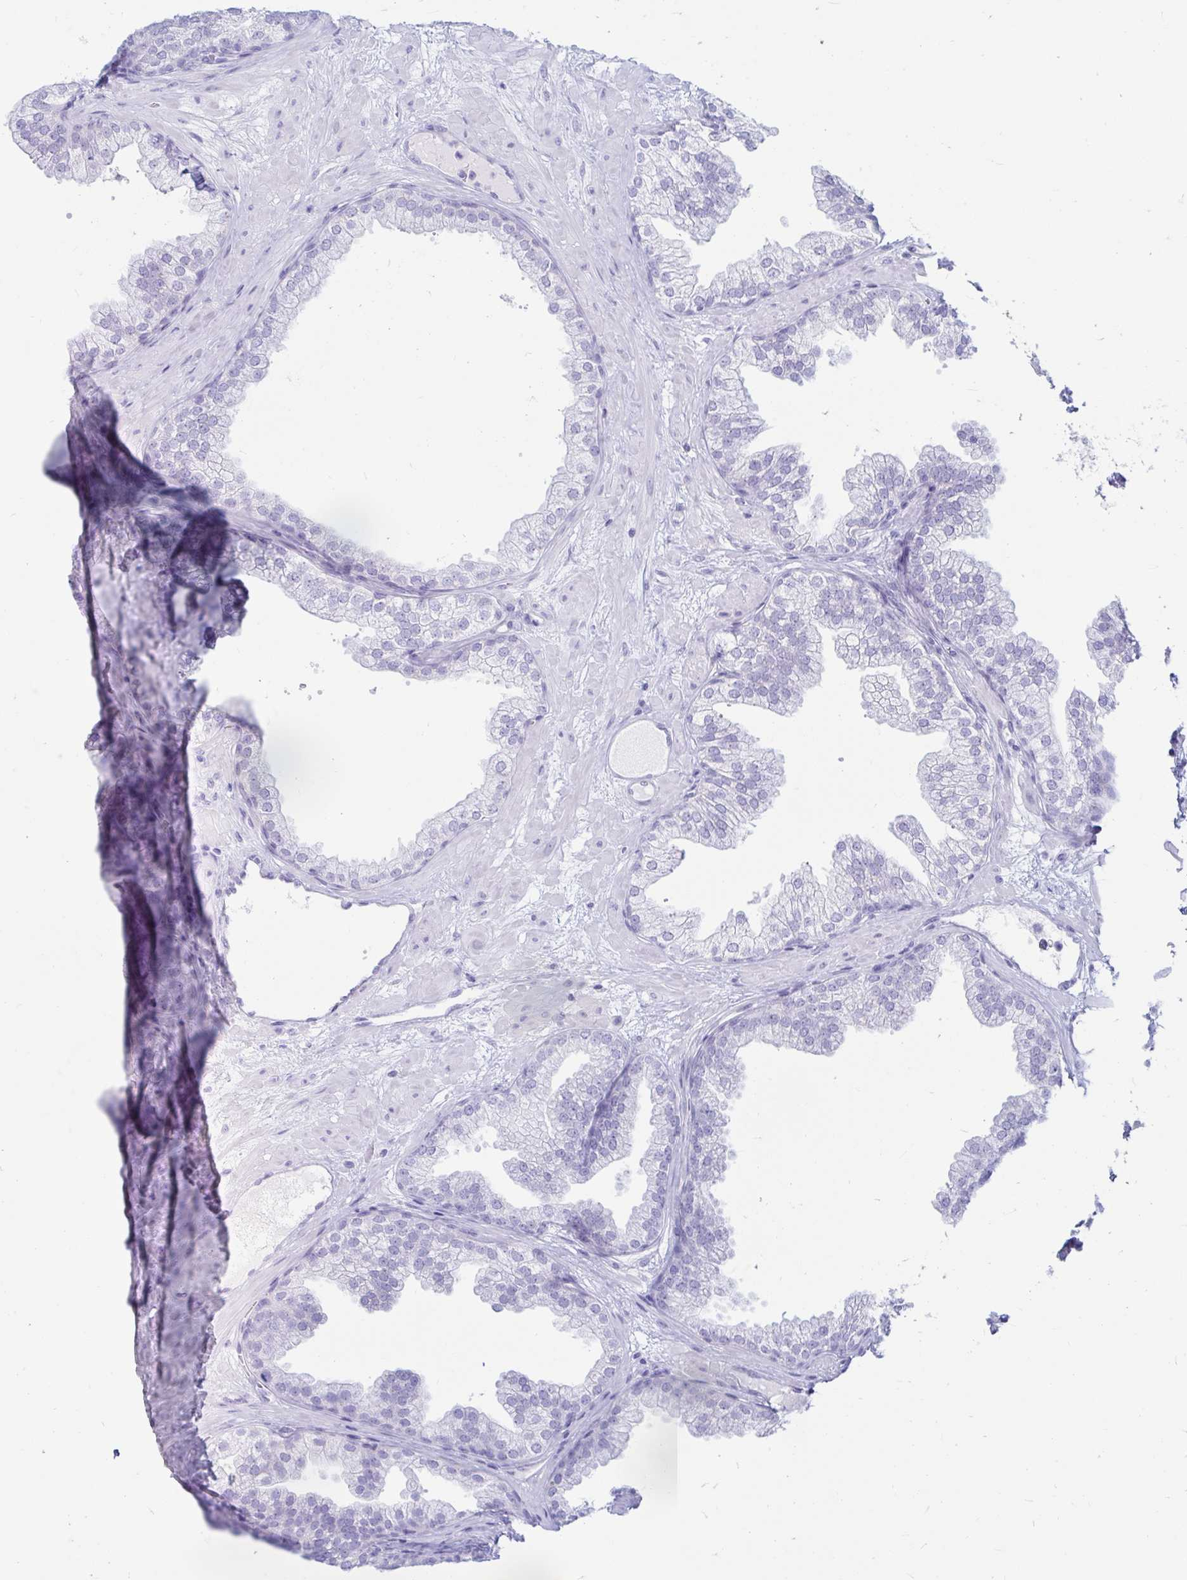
{"staining": {"intensity": "negative", "quantity": "none", "location": "none"}, "tissue": "prostate", "cell_type": "Glandular cells", "image_type": "normal", "snomed": [{"axis": "morphology", "description": "Normal tissue, NOS"}, {"axis": "topography", "description": "Prostate"}], "caption": "Immunohistochemistry micrograph of normal prostate: prostate stained with DAB reveals no significant protein positivity in glandular cells.", "gene": "ERICH6", "patient": {"sex": "male", "age": 37}}